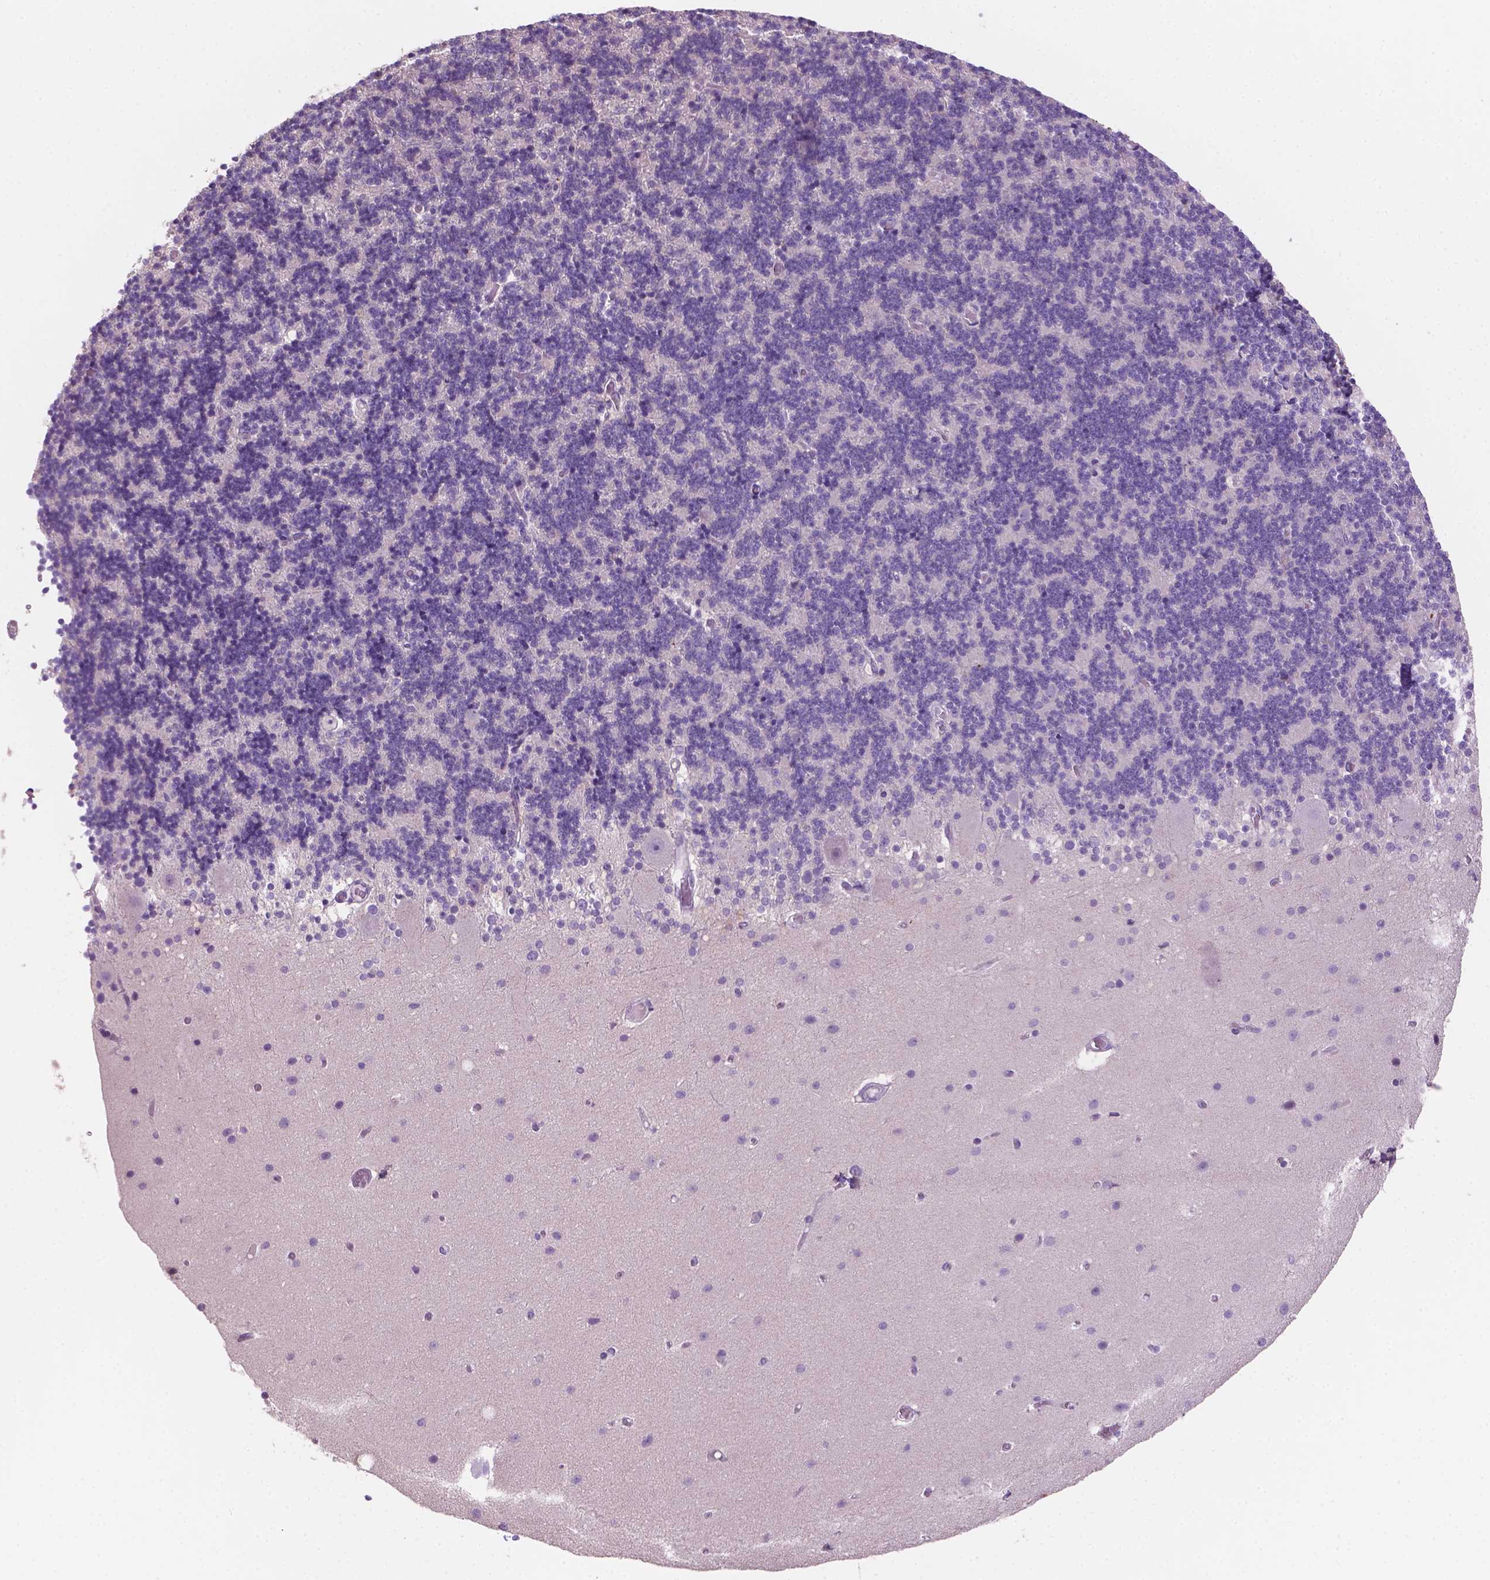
{"staining": {"intensity": "negative", "quantity": "none", "location": "none"}, "tissue": "cerebellum", "cell_type": "Cells in granular layer", "image_type": "normal", "snomed": [{"axis": "morphology", "description": "Normal tissue, NOS"}, {"axis": "topography", "description": "Cerebellum"}], "caption": "Immunohistochemistry micrograph of normal cerebellum: cerebellum stained with DAB (3,3'-diaminobenzidine) demonstrates no significant protein expression in cells in granular layer.", "gene": "SBSN", "patient": {"sex": "male", "age": 70}}